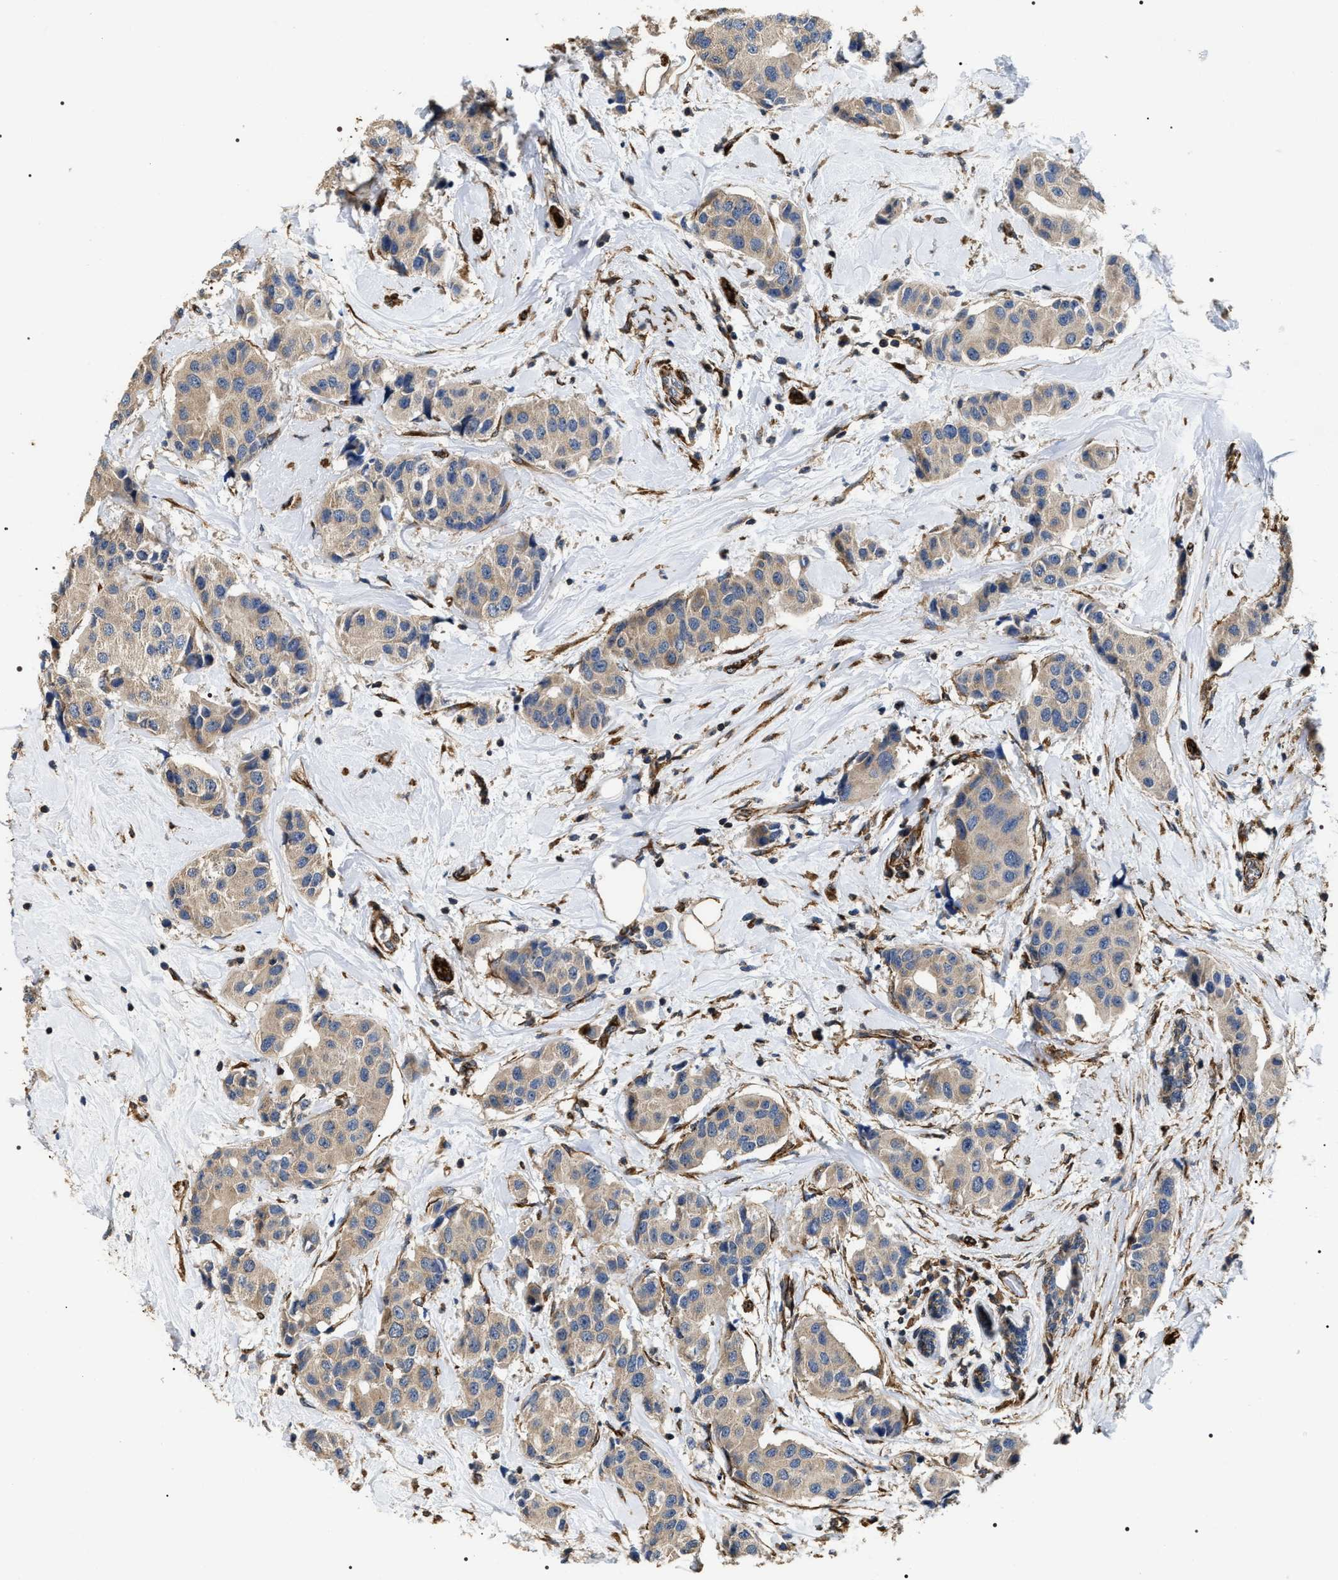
{"staining": {"intensity": "weak", "quantity": ">75%", "location": "cytoplasmic/membranous"}, "tissue": "breast cancer", "cell_type": "Tumor cells", "image_type": "cancer", "snomed": [{"axis": "morphology", "description": "Normal tissue, NOS"}, {"axis": "morphology", "description": "Duct carcinoma"}, {"axis": "topography", "description": "Breast"}], "caption": "High-power microscopy captured an IHC image of invasive ductal carcinoma (breast), revealing weak cytoplasmic/membranous staining in approximately >75% of tumor cells.", "gene": "ZC3HAV1L", "patient": {"sex": "female", "age": 39}}